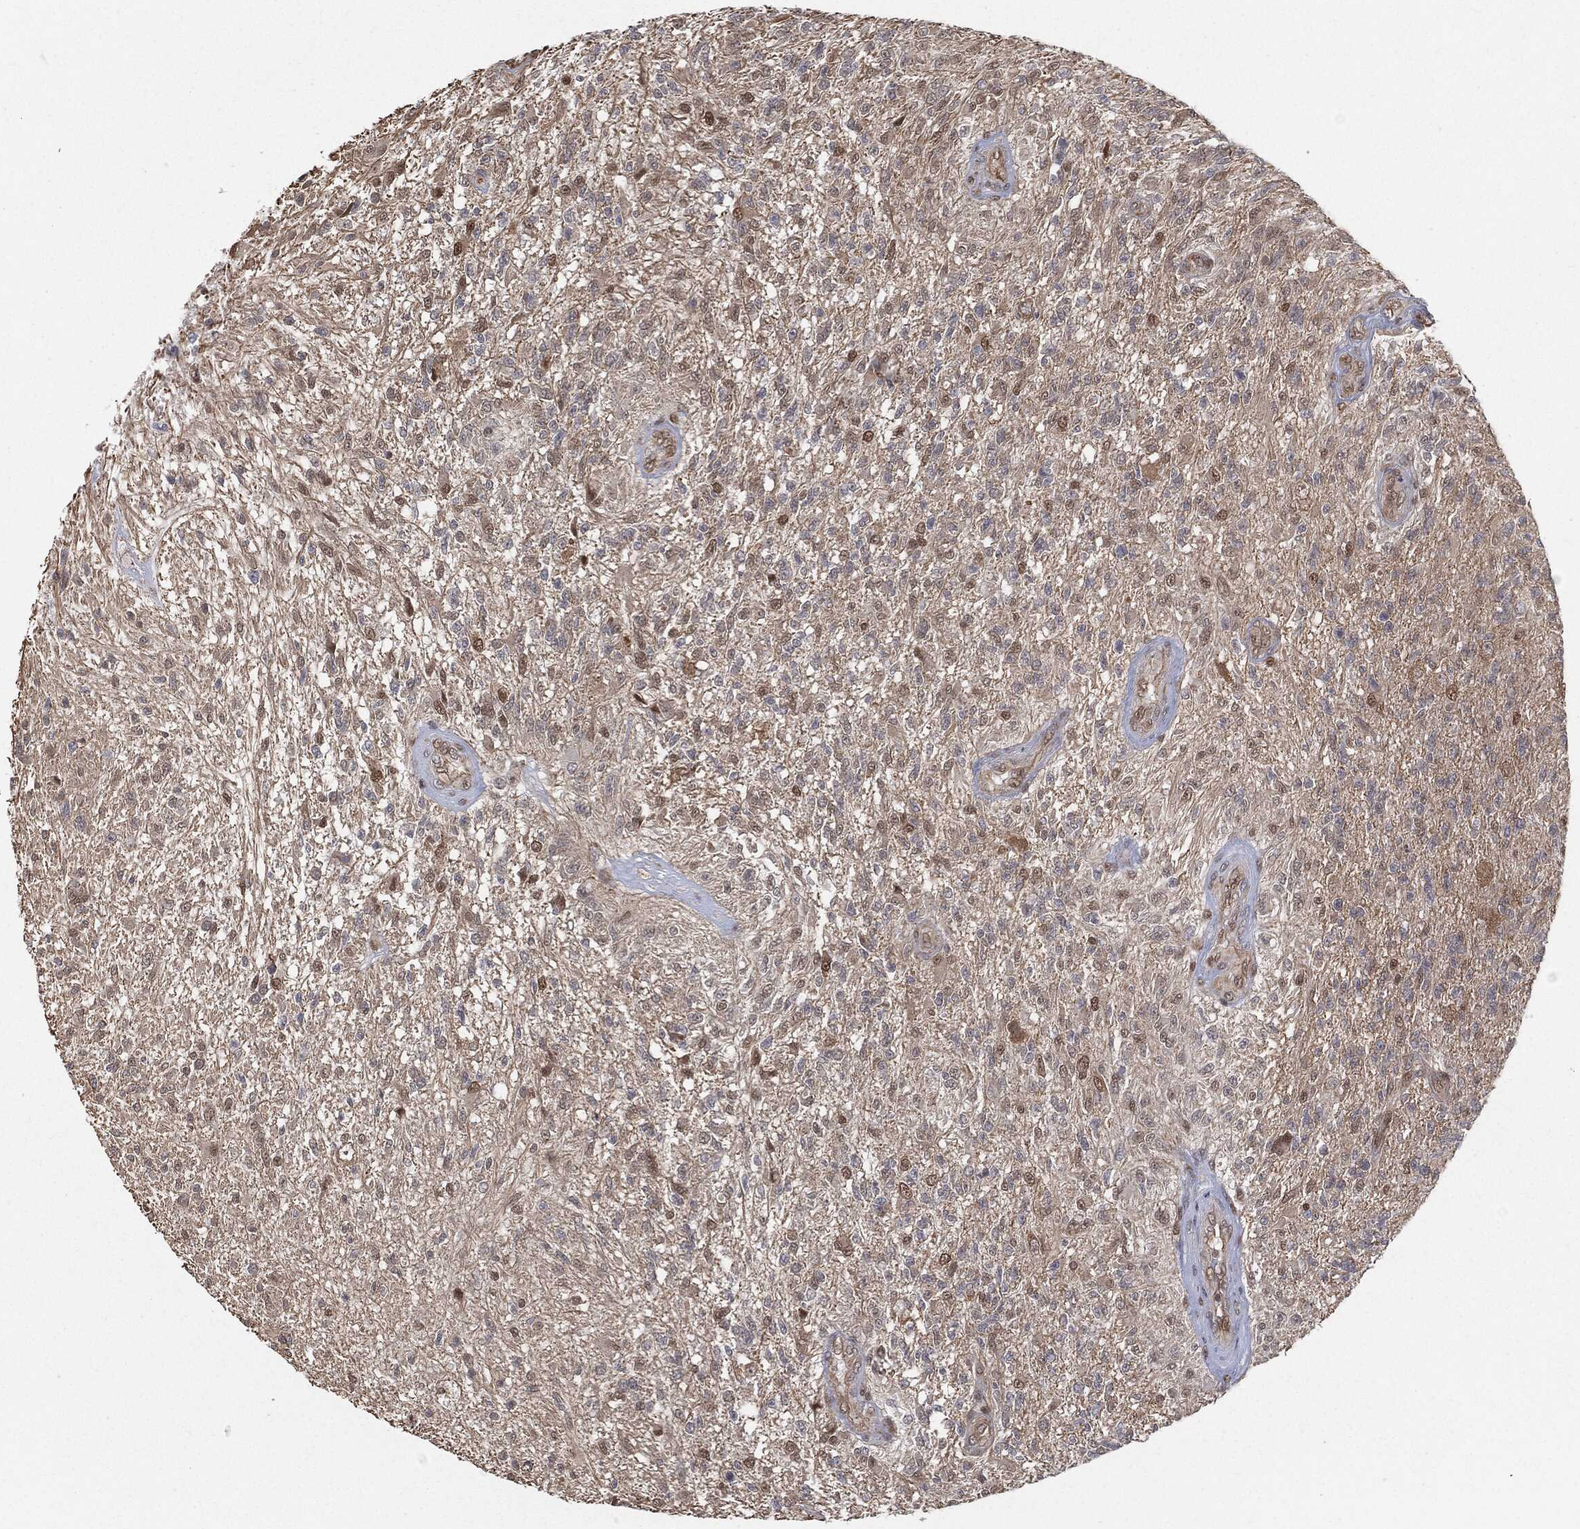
{"staining": {"intensity": "moderate", "quantity": "<25%", "location": "nuclear"}, "tissue": "glioma", "cell_type": "Tumor cells", "image_type": "cancer", "snomed": [{"axis": "morphology", "description": "Glioma, malignant, High grade"}, {"axis": "topography", "description": "Brain"}], "caption": "Approximately <25% of tumor cells in human glioma show moderate nuclear protein staining as visualized by brown immunohistochemical staining.", "gene": "TP53RK", "patient": {"sex": "male", "age": 56}}